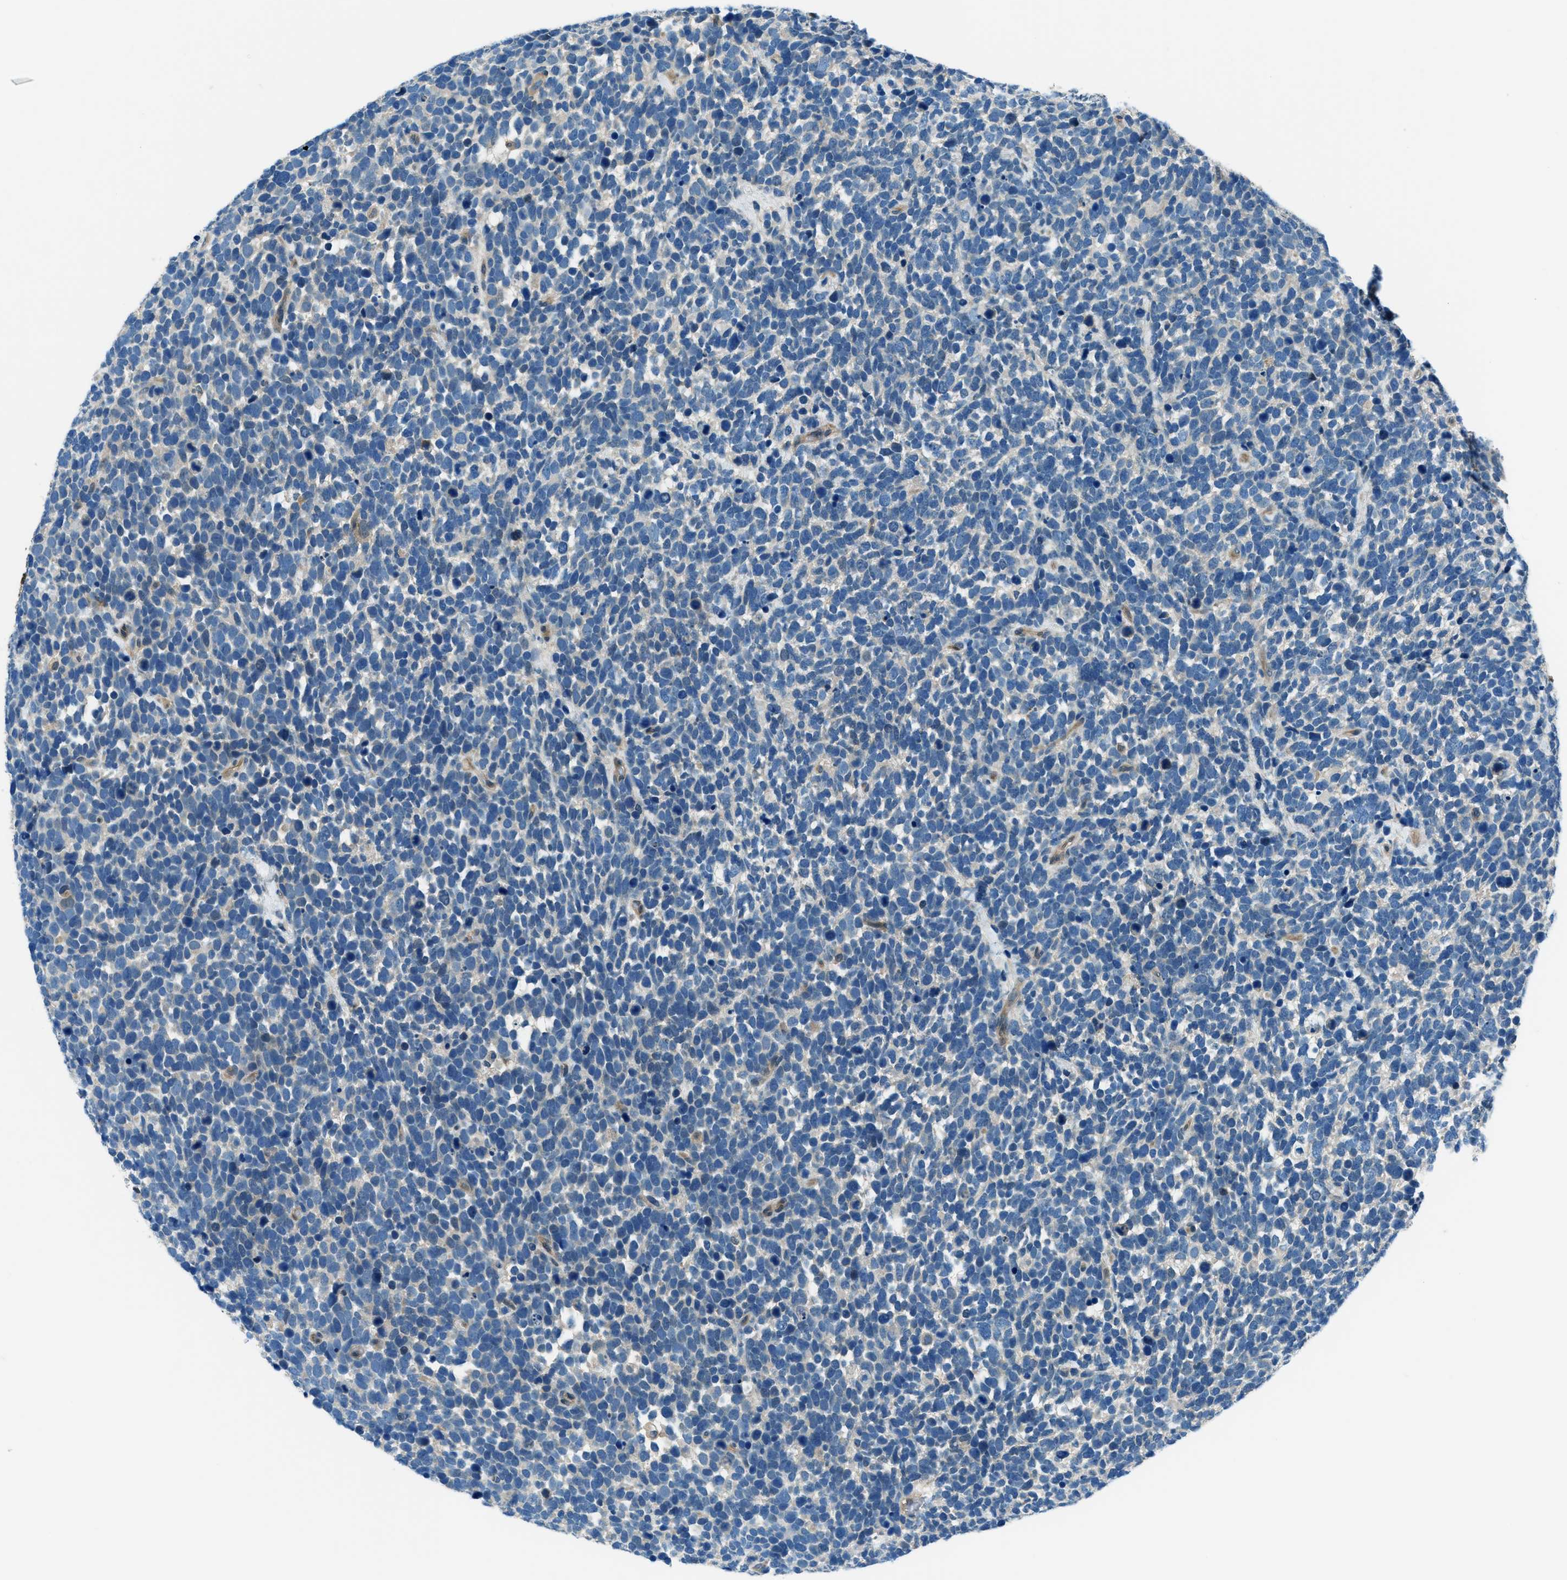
{"staining": {"intensity": "negative", "quantity": "none", "location": "none"}, "tissue": "urothelial cancer", "cell_type": "Tumor cells", "image_type": "cancer", "snomed": [{"axis": "morphology", "description": "Urothelial carcinoma, High grade"}, {"axis": "topography", "description": "Urinary bladder"}], "caption": "Immunohistochemical staining of urothelial cancer exhibits no significant staining in tumor cells. (Stains: DAB IHC with hematoxylin counter stain, Microscopy: brightfield microscopy at high magnification).", "gene": "HEBP2", "patient": {"sex": "female", "age": 82}}